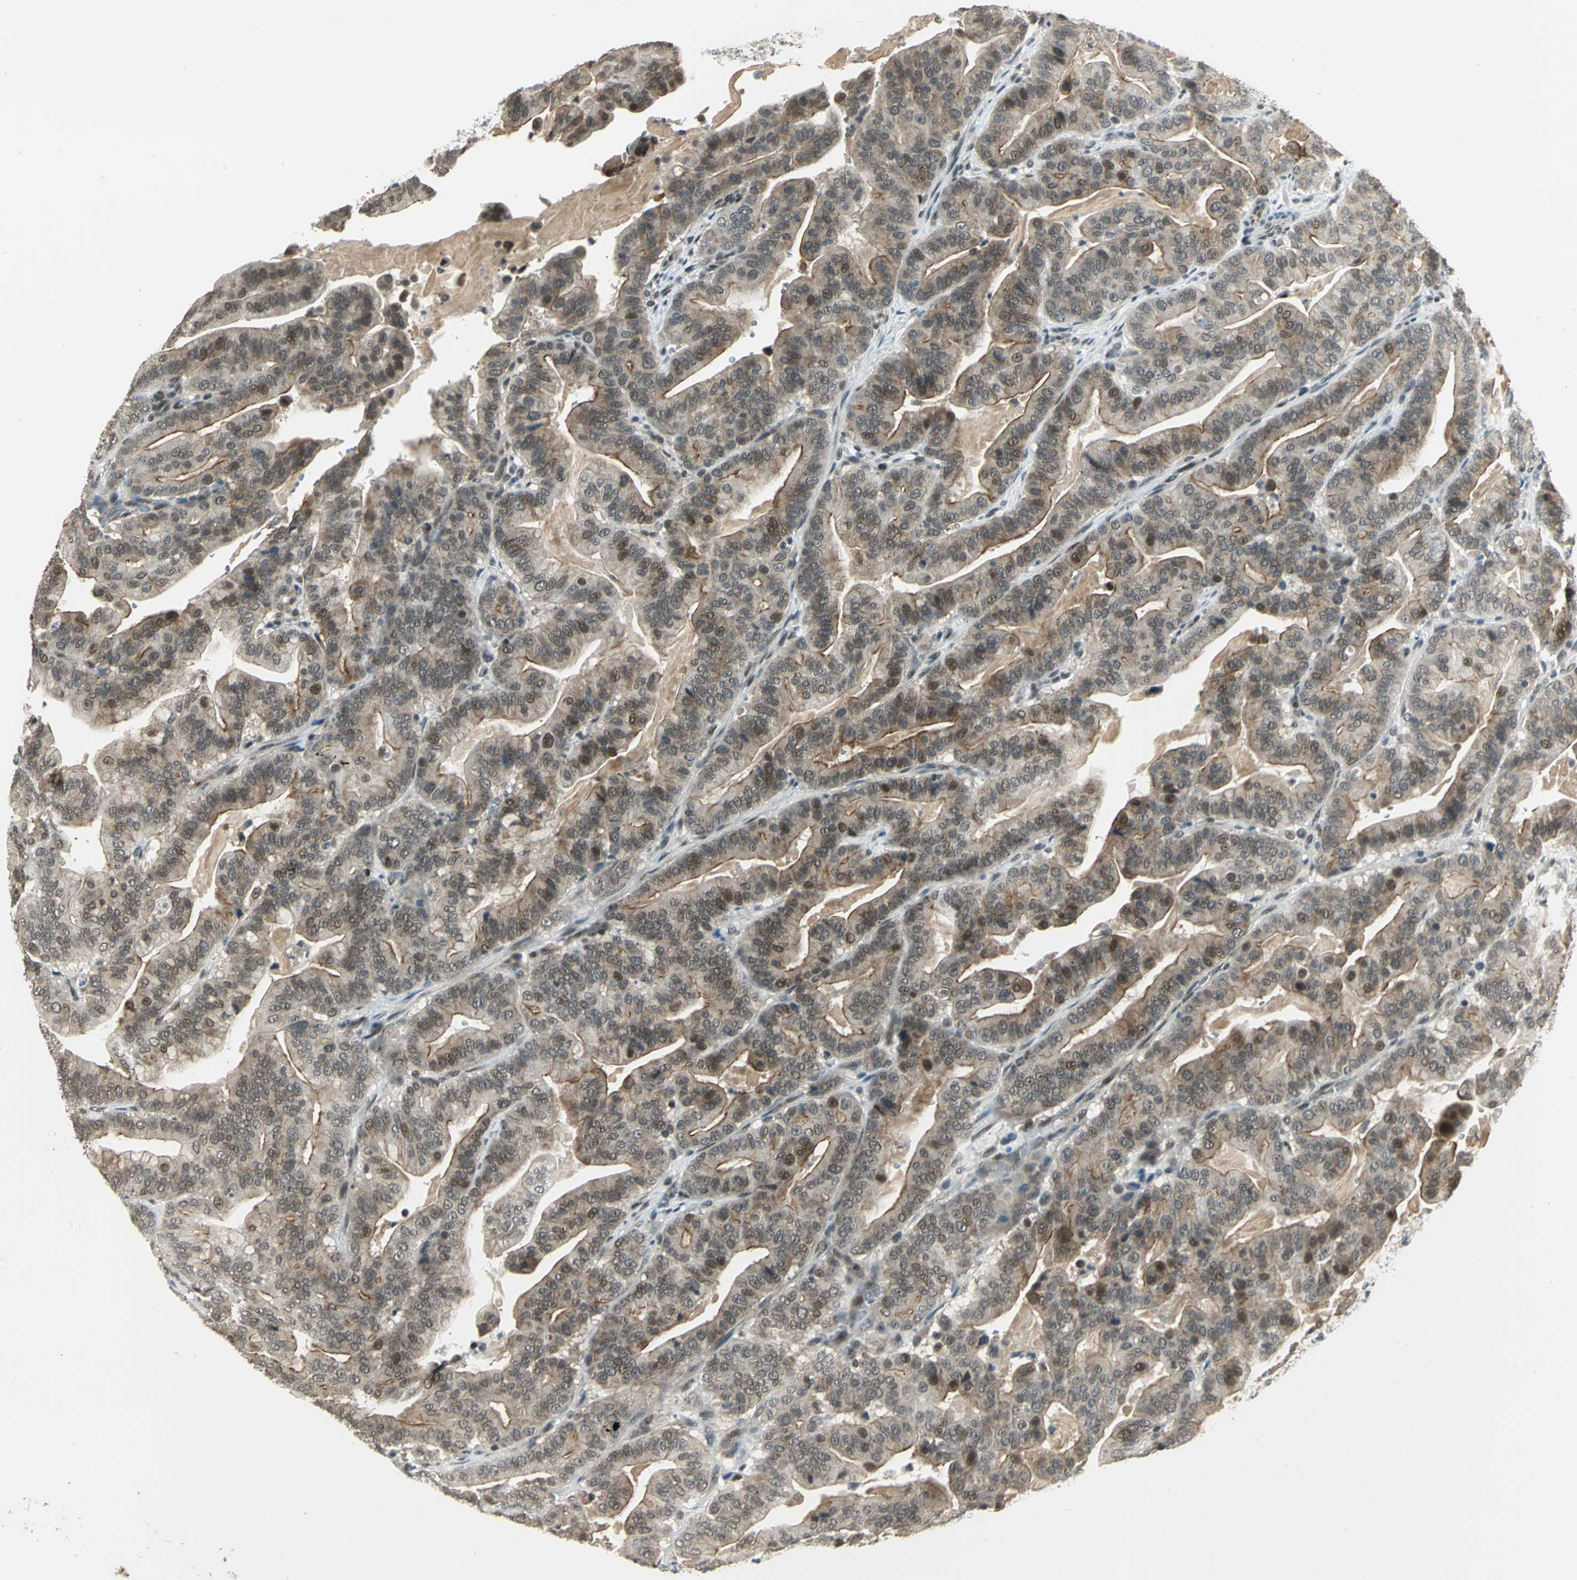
{"staining": {"intensity": "moderate", "quantity": ">75%", "location": "cytoplasmic/membranous,nuclear"}, "tissue": "pancreatic cancer", "cell_type": "Tumor cells", "image_type": "cancer", "snomed": [{"axis": "morphology", "description": "Adenocarcinoma, NOS"}, {"axis": "topography", "description": "Pancreas"}], "caption": "The histopathology image exhibits a brown stain indicating the presence of a protein in the cytoplasmic/membranous and nuclear of tumor cells in pancreatic cancer.", "gene": "RAD17", "patient": {"sex": "male", "age": 63}}